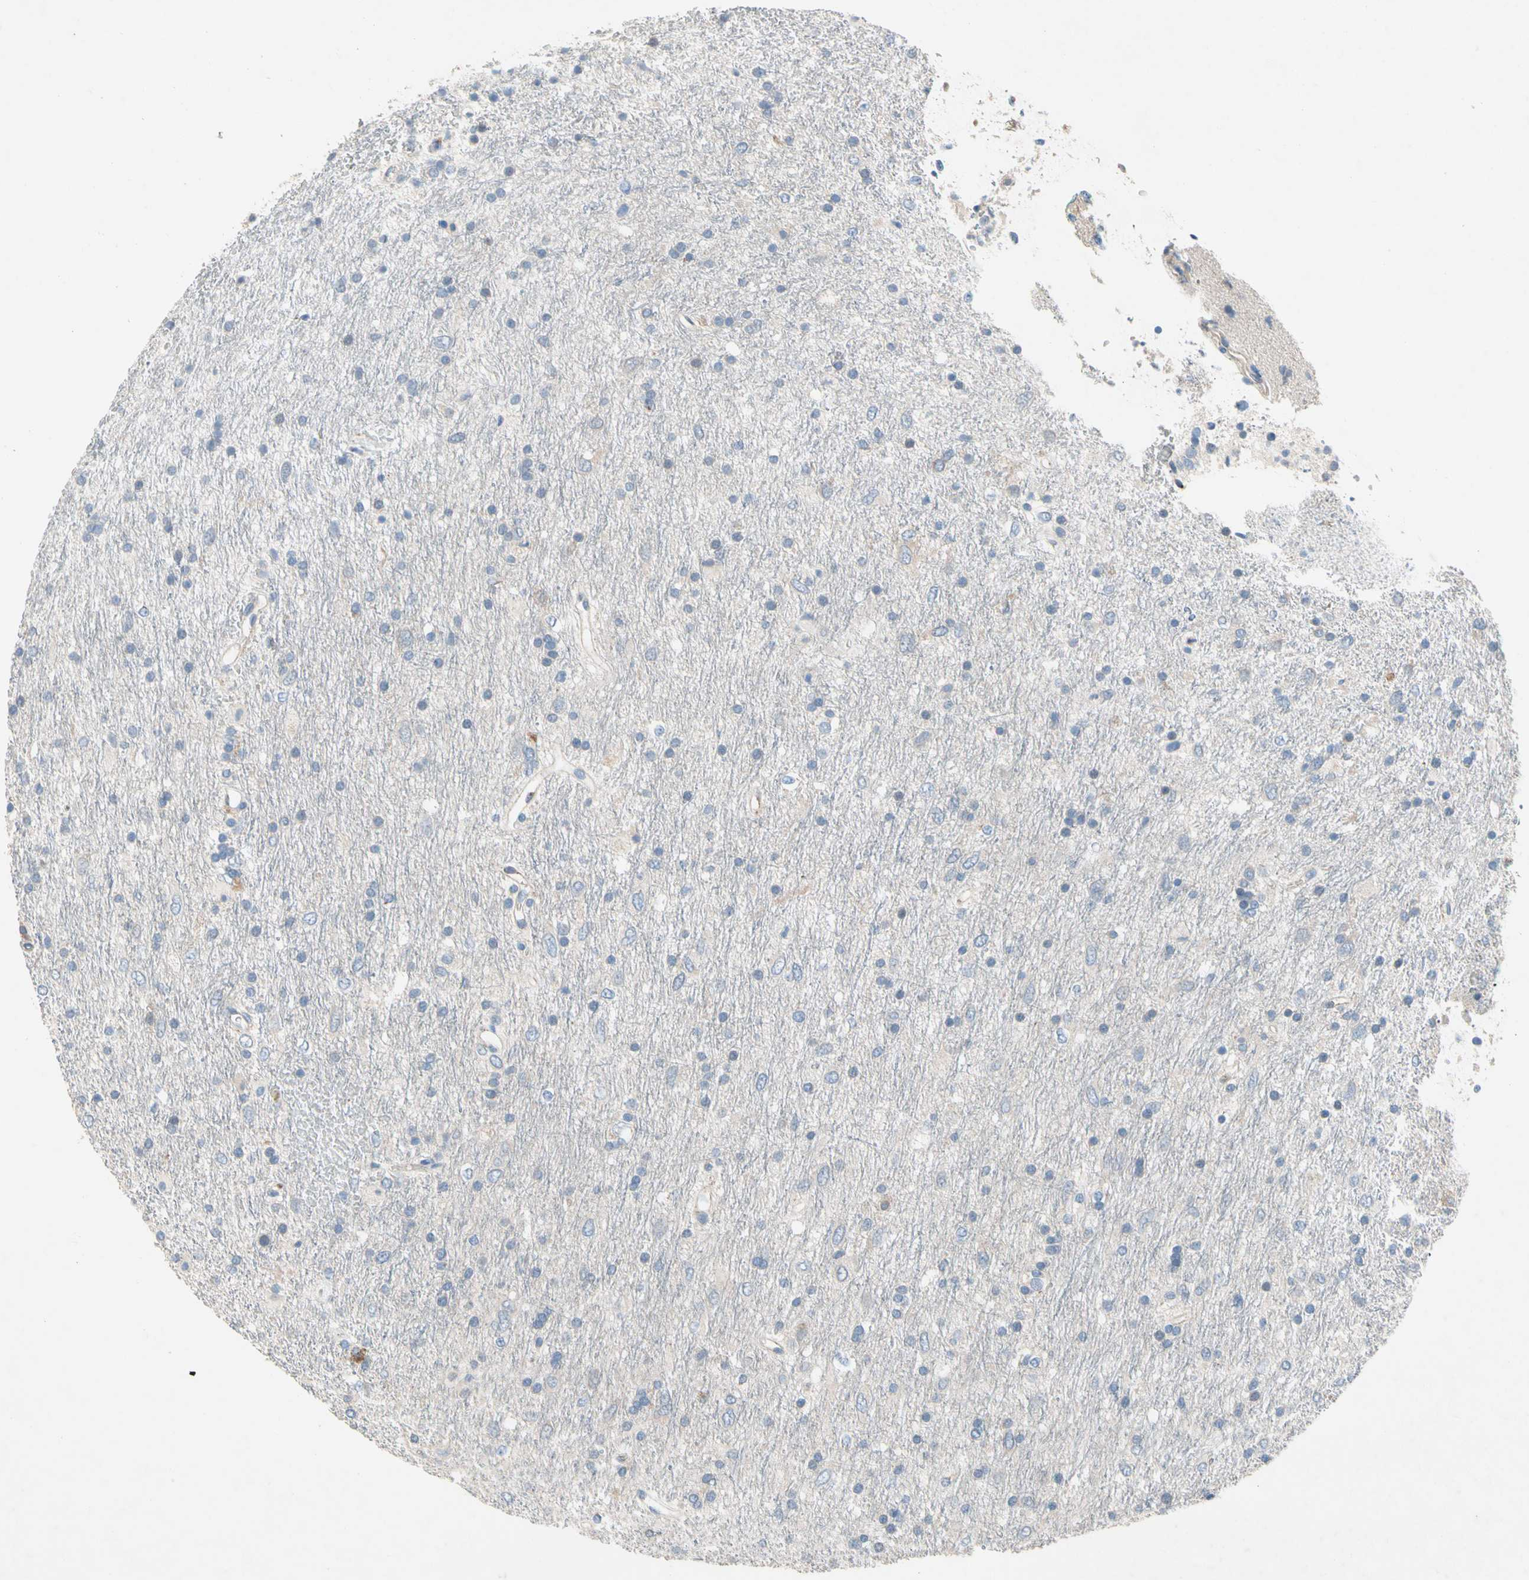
{"staining": {"intensity": "negative", "quantity": "none", "location": "none"}, "tissue": "glioma", "cell_type": "Tumor cells", "image_type": "cancer", "snomed": [{"axis": "morphology", "description": "Glioma, malignant, Low grade"}, {"axis": "topography", "description": "Brain"}], "caption": "There is no significant staining in tumor cells of malignant glioma (low-grade).", "gene": "NDFIP2", "patient": {"sex": "male", "age": 77}}